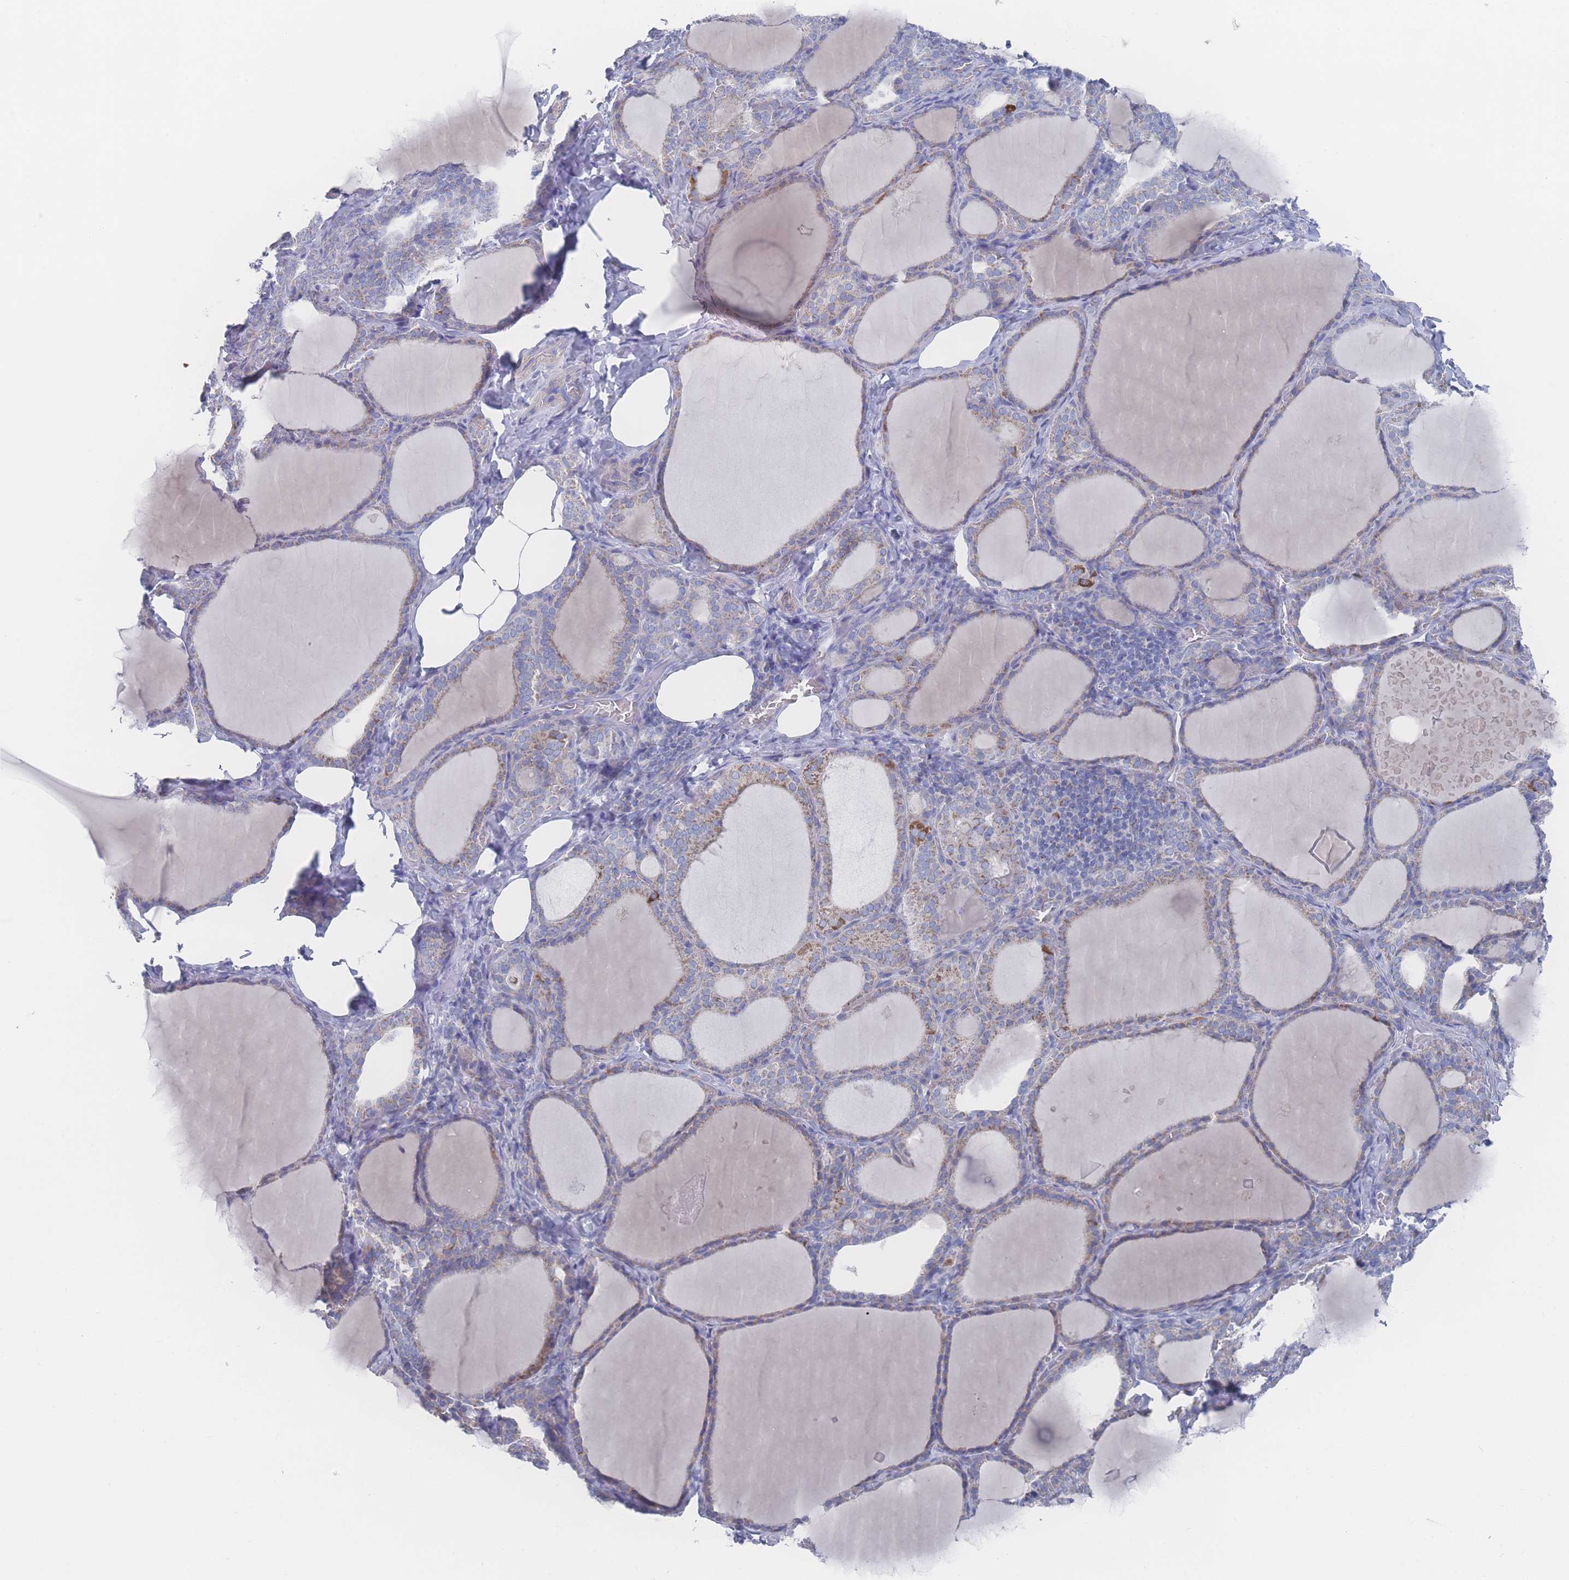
{"staining": {"intensity": "moderate", "quantity": "25%-75%", "location": "cytoplasmic/membranous"}, "tissue": "thyroid gland", "cell_type": "Glandular cells", "image_type": "normal", "snomed": [{"axis": "morphology", "description": "Normal tissue, NOS"}, {"axis": "topography", "description": "Thyroid gland"}], "caption": "A medium amount of moderate cytoplasmic/membranous positivity is present in about 25%-75% of glandular cells in unremarkable thyroid gland. Ihc stains the protein of interest in brown and the nuclei are stained blue.", "gene": "SNPH", "patient": {"sex": "female", "age": 39}}